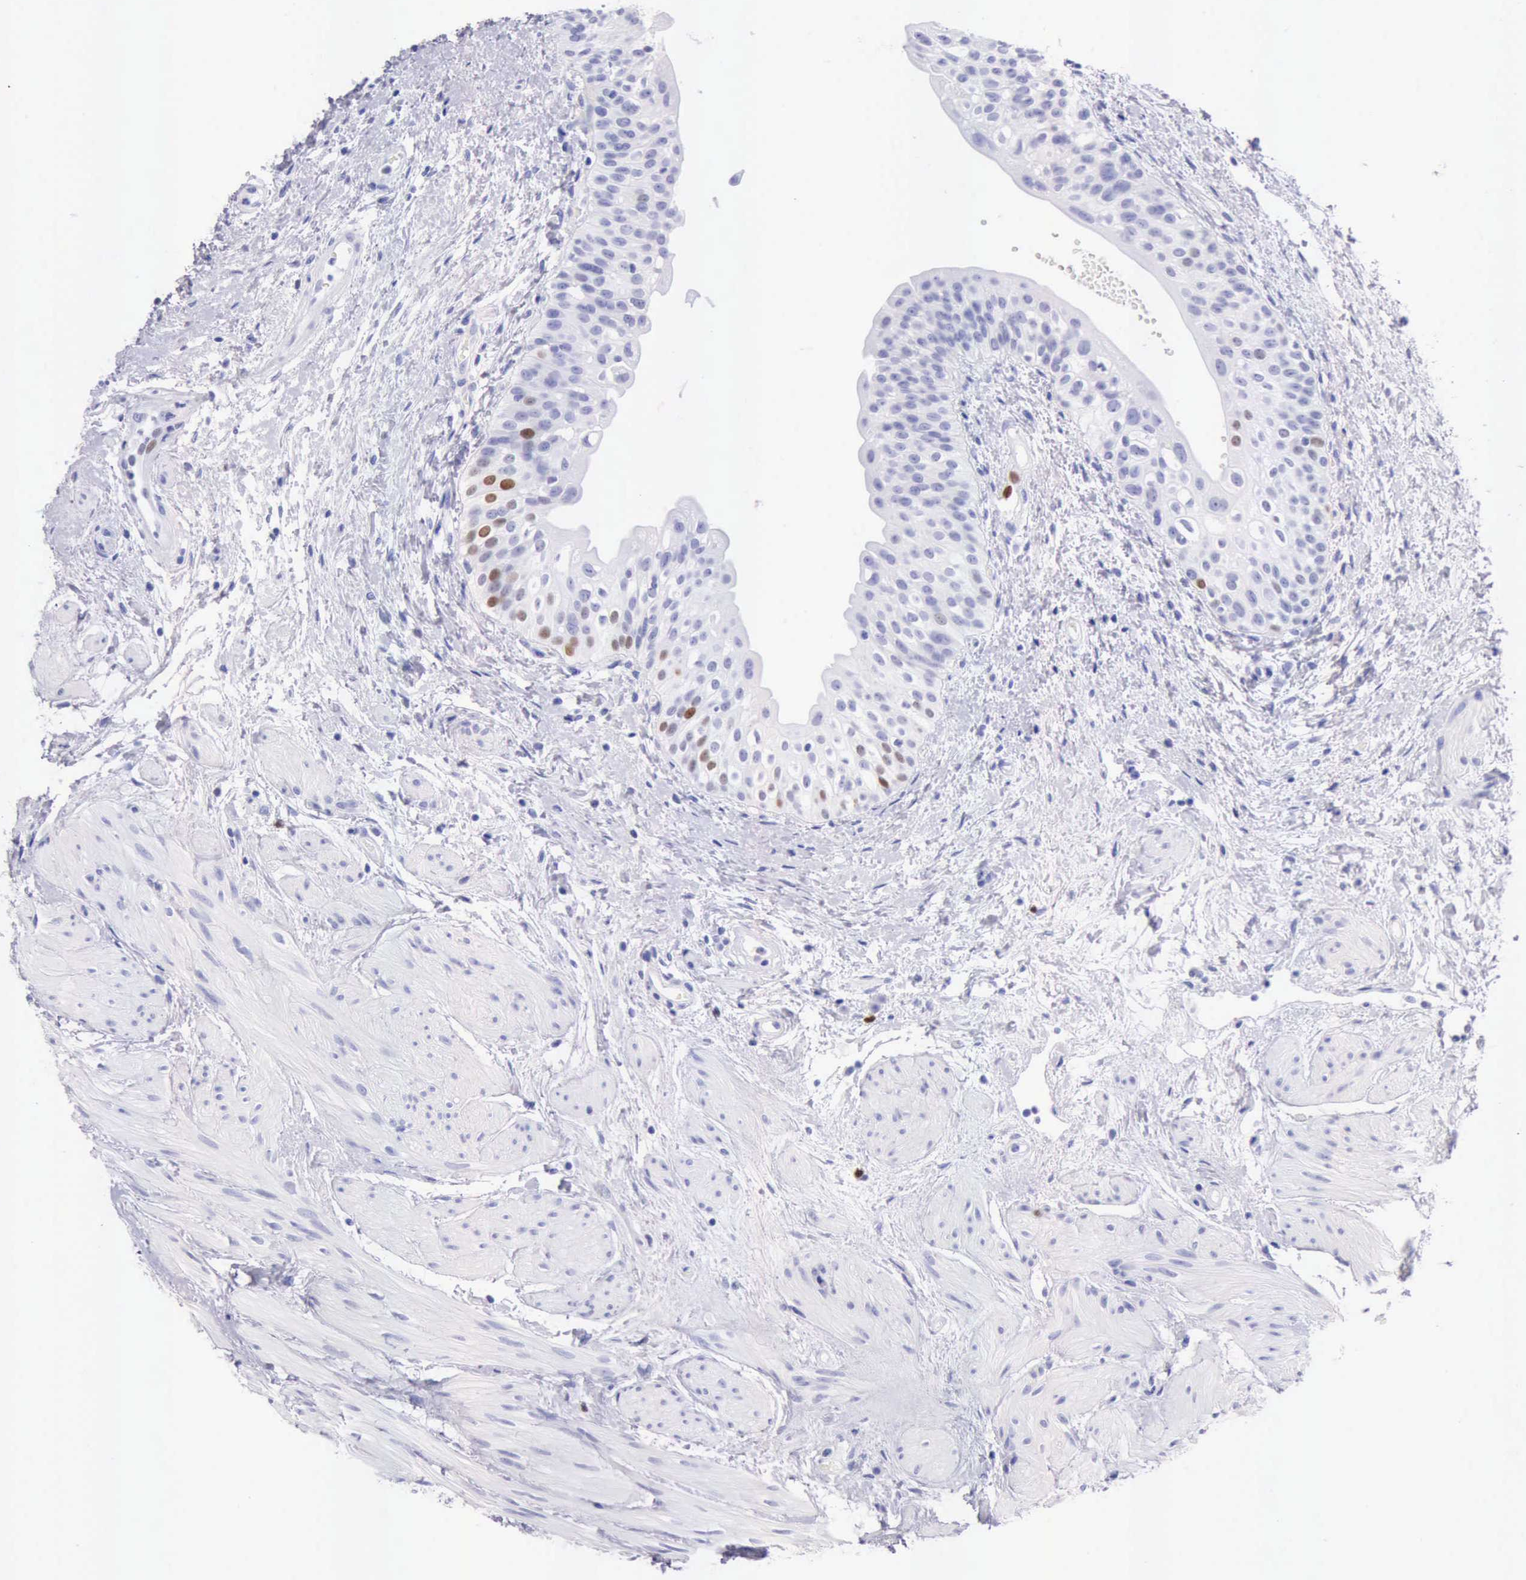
{"staining": {"intensity": "moderate", "quantity": "<25%", "location": "nuclear"}, "tissue": "urinary bladder", "cell_type": "Urothelial cells", "image_type": "normal", "snomed": [{"axis": "morphology", "description": "Normal tissue, NOS"}, {"axis": "topography", "description": "Urinary bladder"}], "caption": "A brown stain shows moderate nuclear positivity of a protein in urothelial cells of unremarkable urinary bladder.", "gene": "MCM2", "patient": {"sex": "female", "age": 55}}